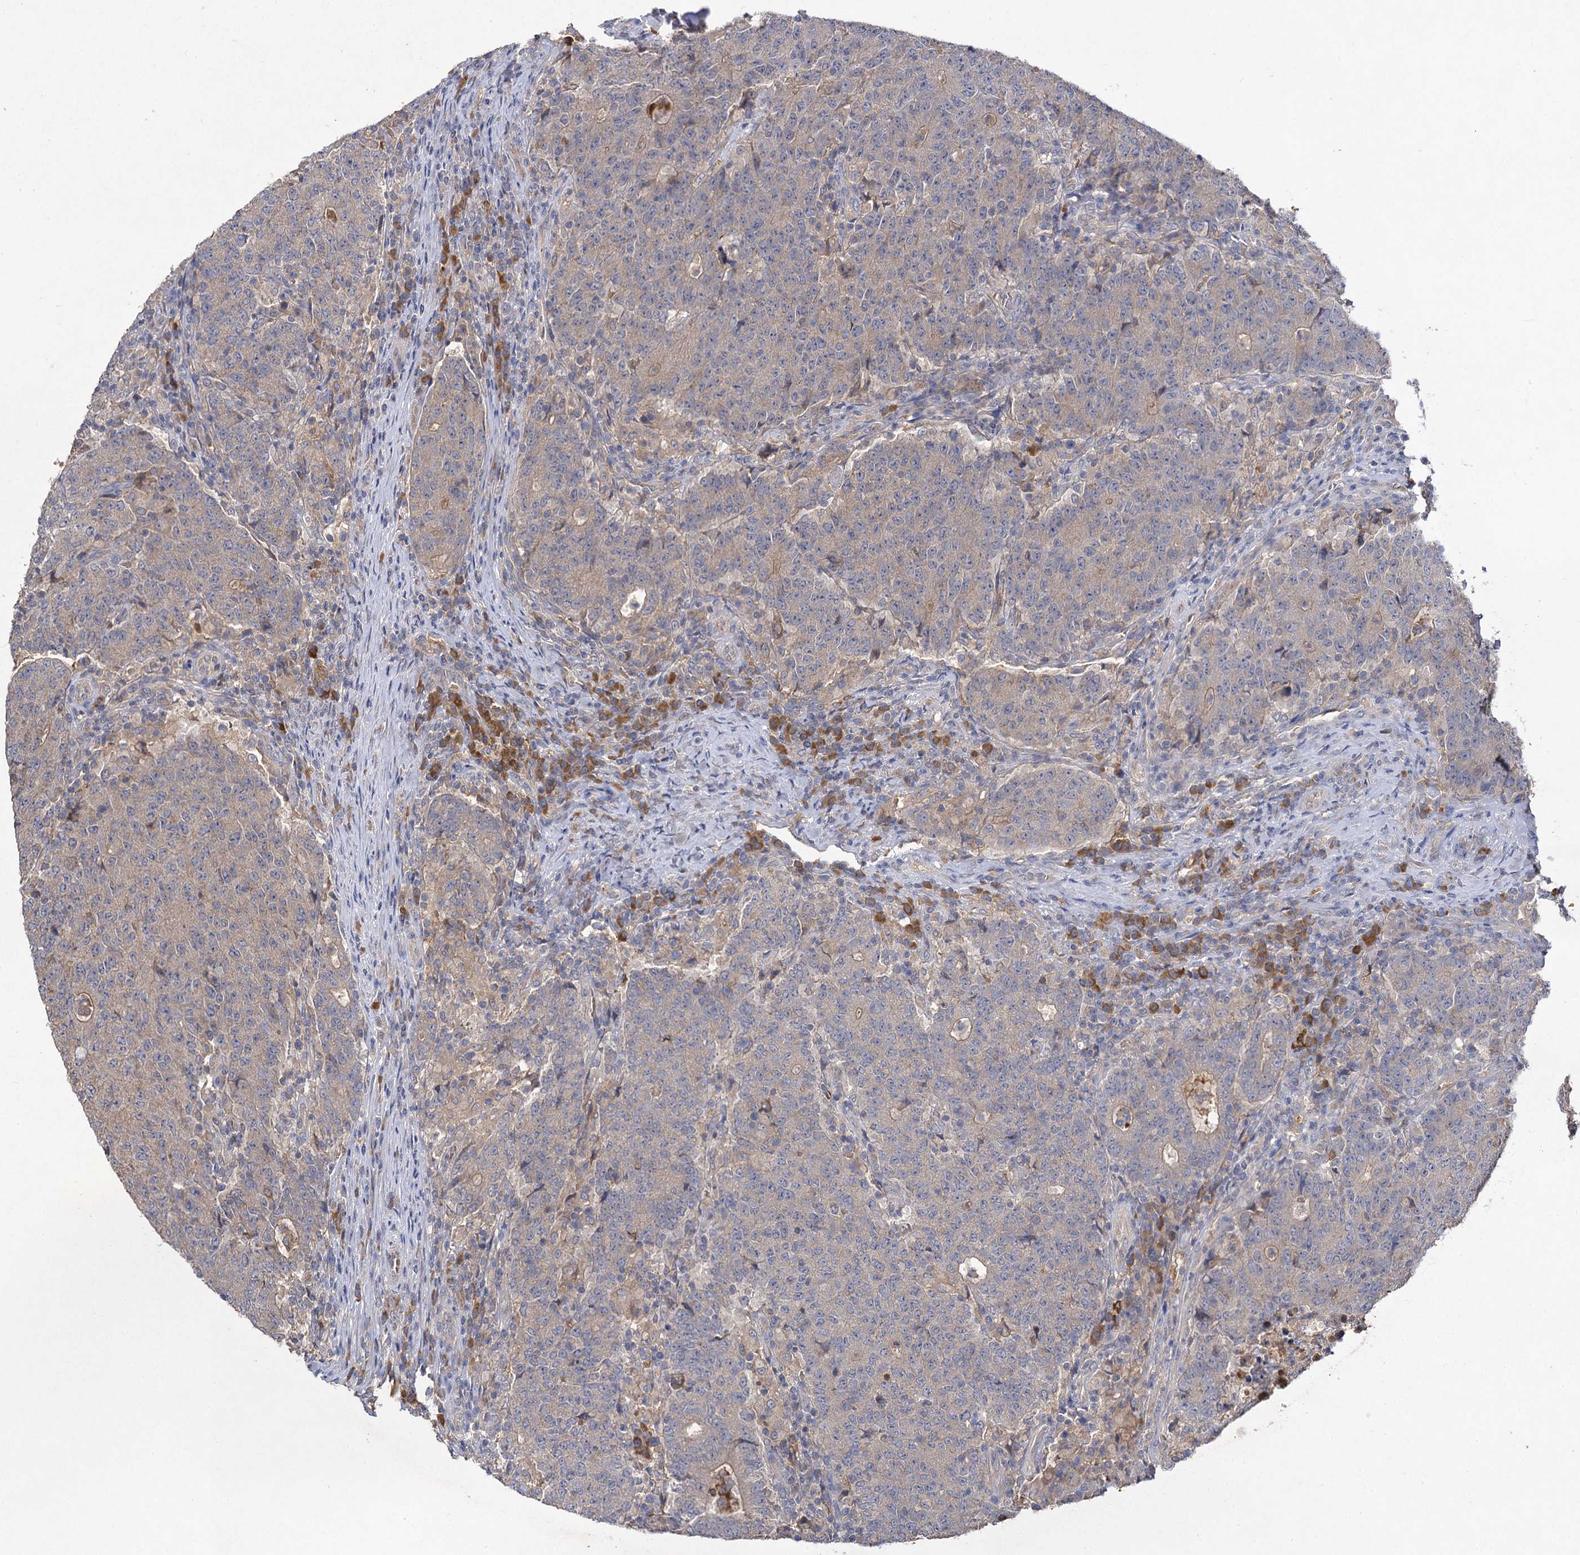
{"staining": {"intensity": "weak", "quantity": "25%-75%", "location": "cytoplasmic/membranous"}, "tissue": "colorectal cancer", "cell_type": "Tumor cells", "image_type": "cancer", "snomed": [{"axis": "morphology", "description": "Adenocarcinoma, NOS"}, {"axis": "topography", "description": "Colon"}], "caption": "Protein analysis of colorectal cancer tissue displays weak cytoplasmic/membranous positivity in about 25%-75% of tumor cells. Using DAB (brown) and hematoxylin (blue) stains, captured at high magnification using brightfield microscopy.", "gene": "USP50", "patient": {"sex": "female", "age": 75}}